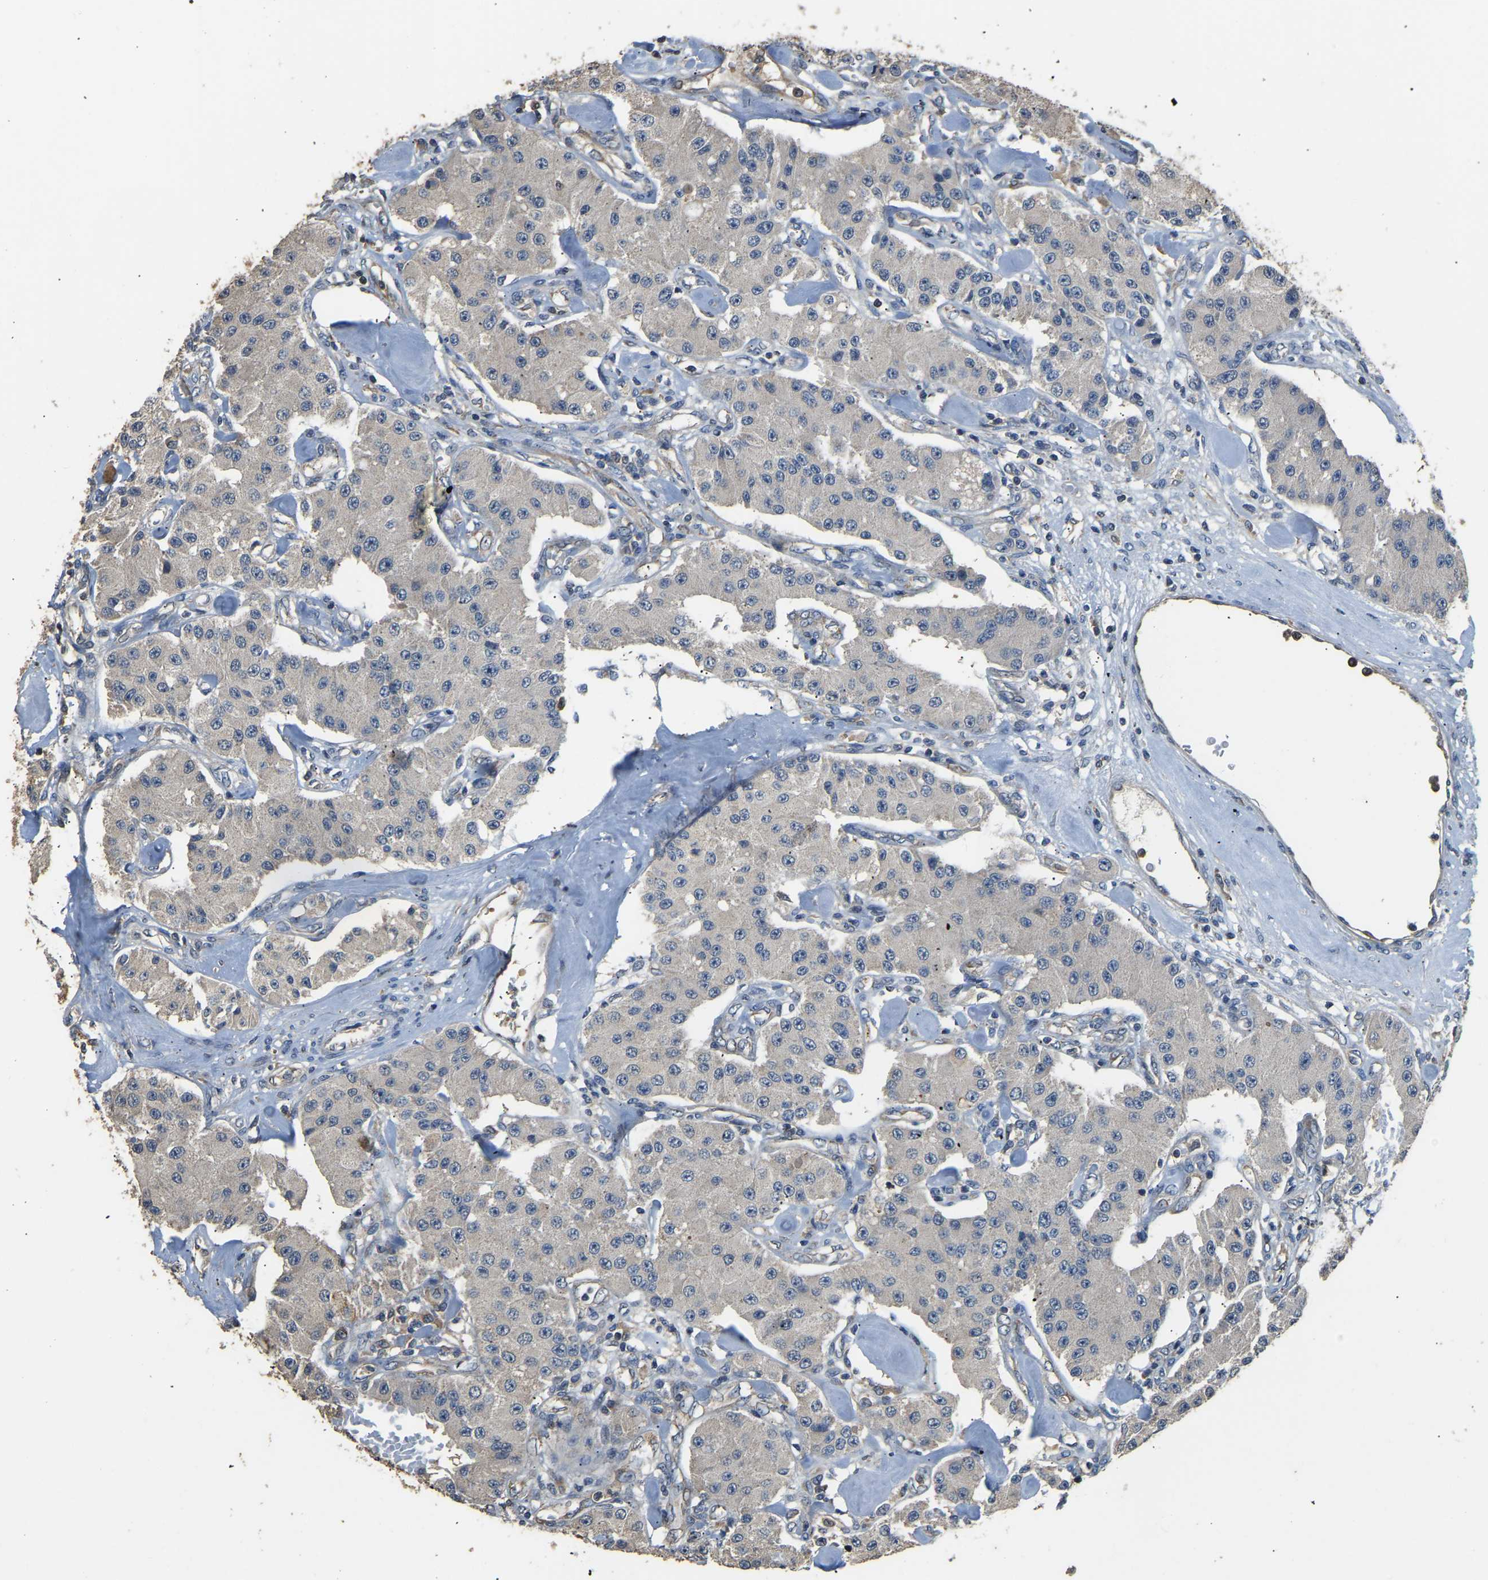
{"staining": {"intensity": "weak", "quantity": "<25%", "location": "cytoplasmic/membranous"}, "tissue": "carcinoid", "cell_type": "Tumor cells", "image_type": "cancer", "snomed": [{"axis": "morphology", "description": "Carcinoid, malignant, NOS"}, {"axis": "topography", "description": "Pancreas"}], "caption": "High power microscopy photomicrograph of an immunohistochemistry (IHC) photomicrograph of carcinoid, revealing no significant staining in tumor cells. (IHC, brightfield microscopy, high magnification).", "gene": "TUFM", "patient": {"sex": "male", "age": 41}}